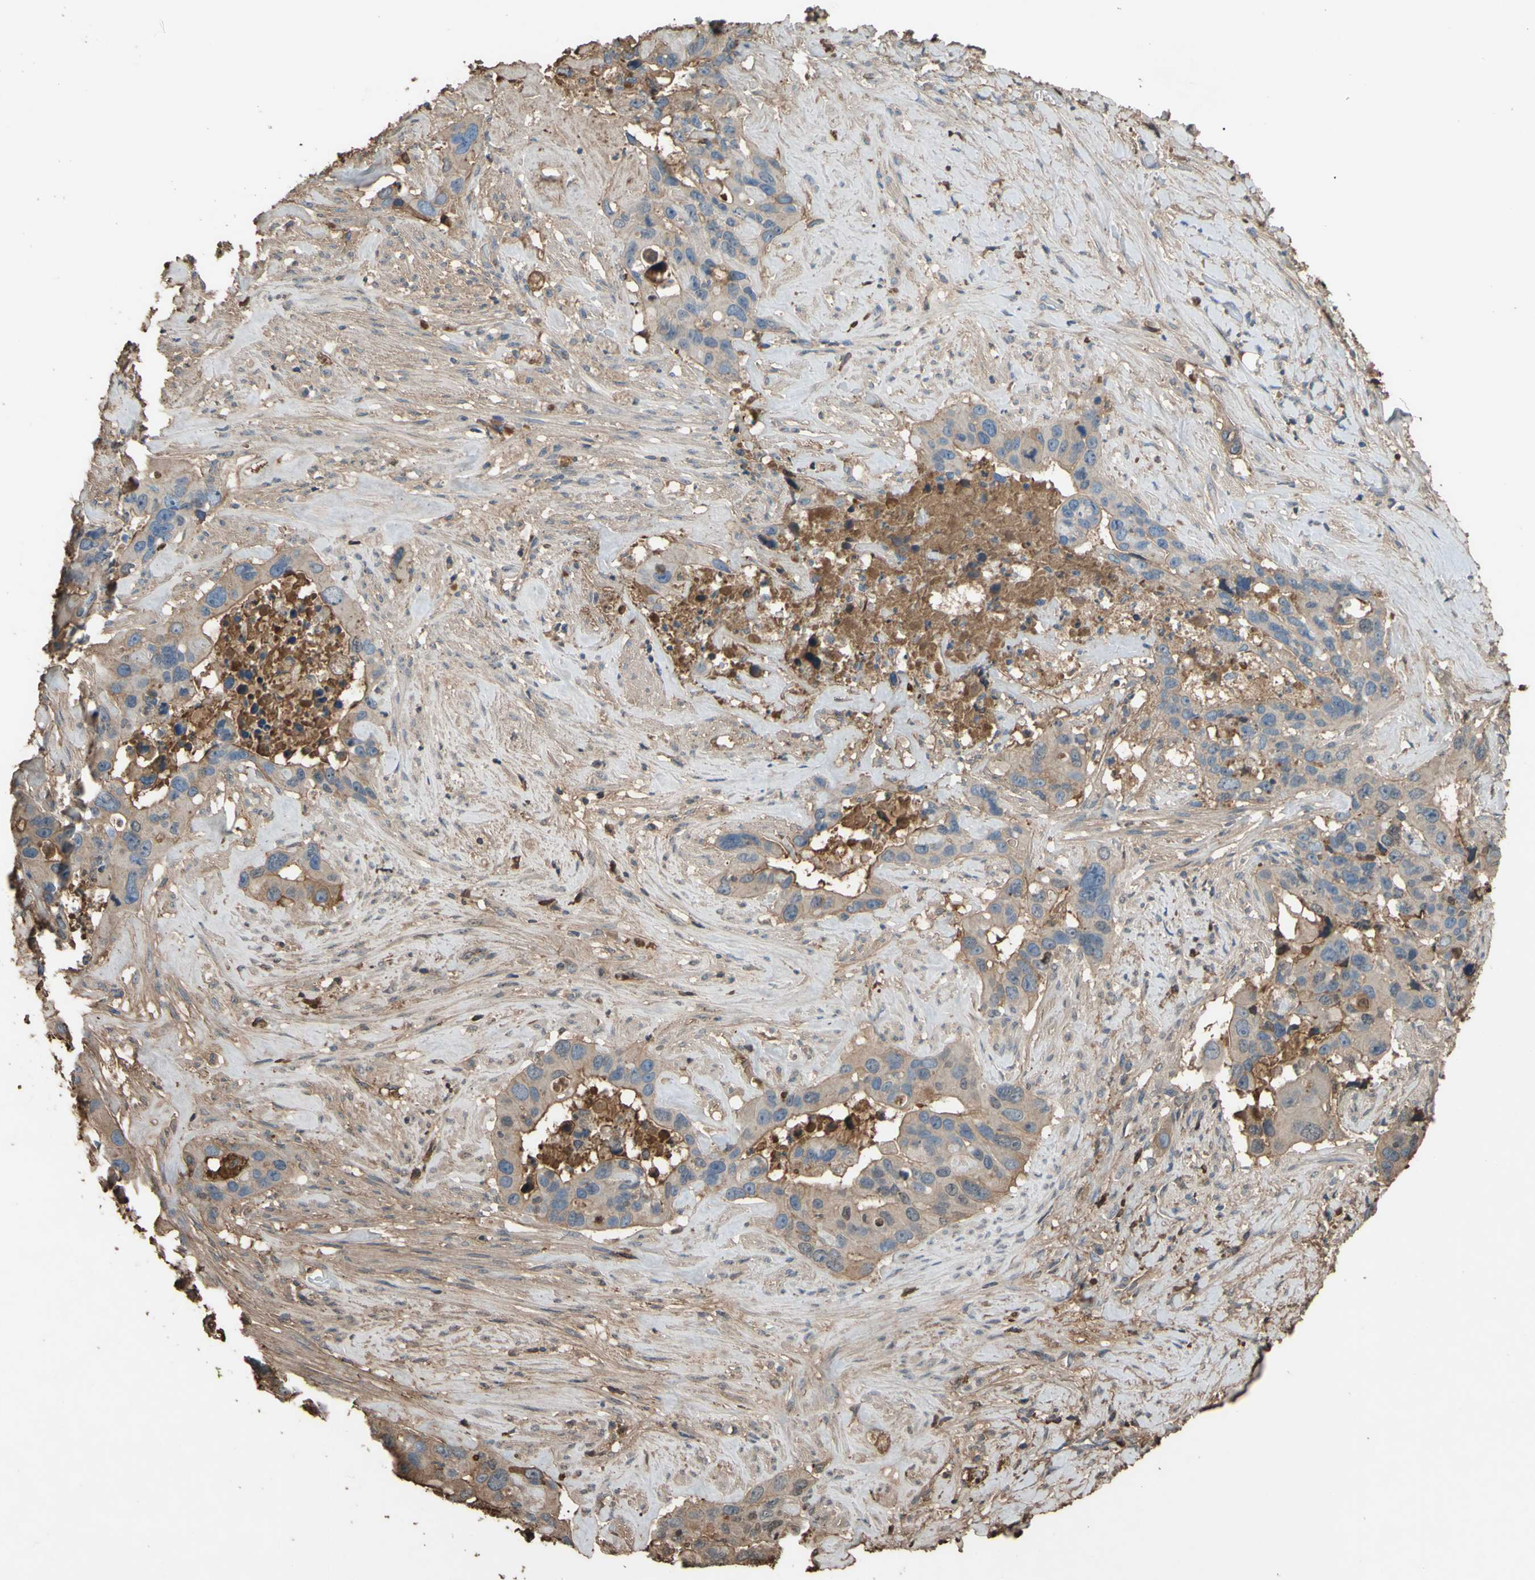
{"staining": {"intensity": "weak", "quantity": "25%-75%", "location": "cytoplasmic/membranous"}, "tissue": "liver cancer", "cell_type": "Tumor cells", "image_type": "cancer", "snomed": [{"axis": "morphology", "description": "Cholangiocarcinoma"}, {"axis": "topography", "description": "Liver"}], "caption": "Human liver cancer stained for a protein (brown) demonstrates weak cytoplasmic/membranous positive staining in approximately 25%-75% of tumor cells.", "gene": "PTGDS", "patient": {"sex": "female", "age": 65}}